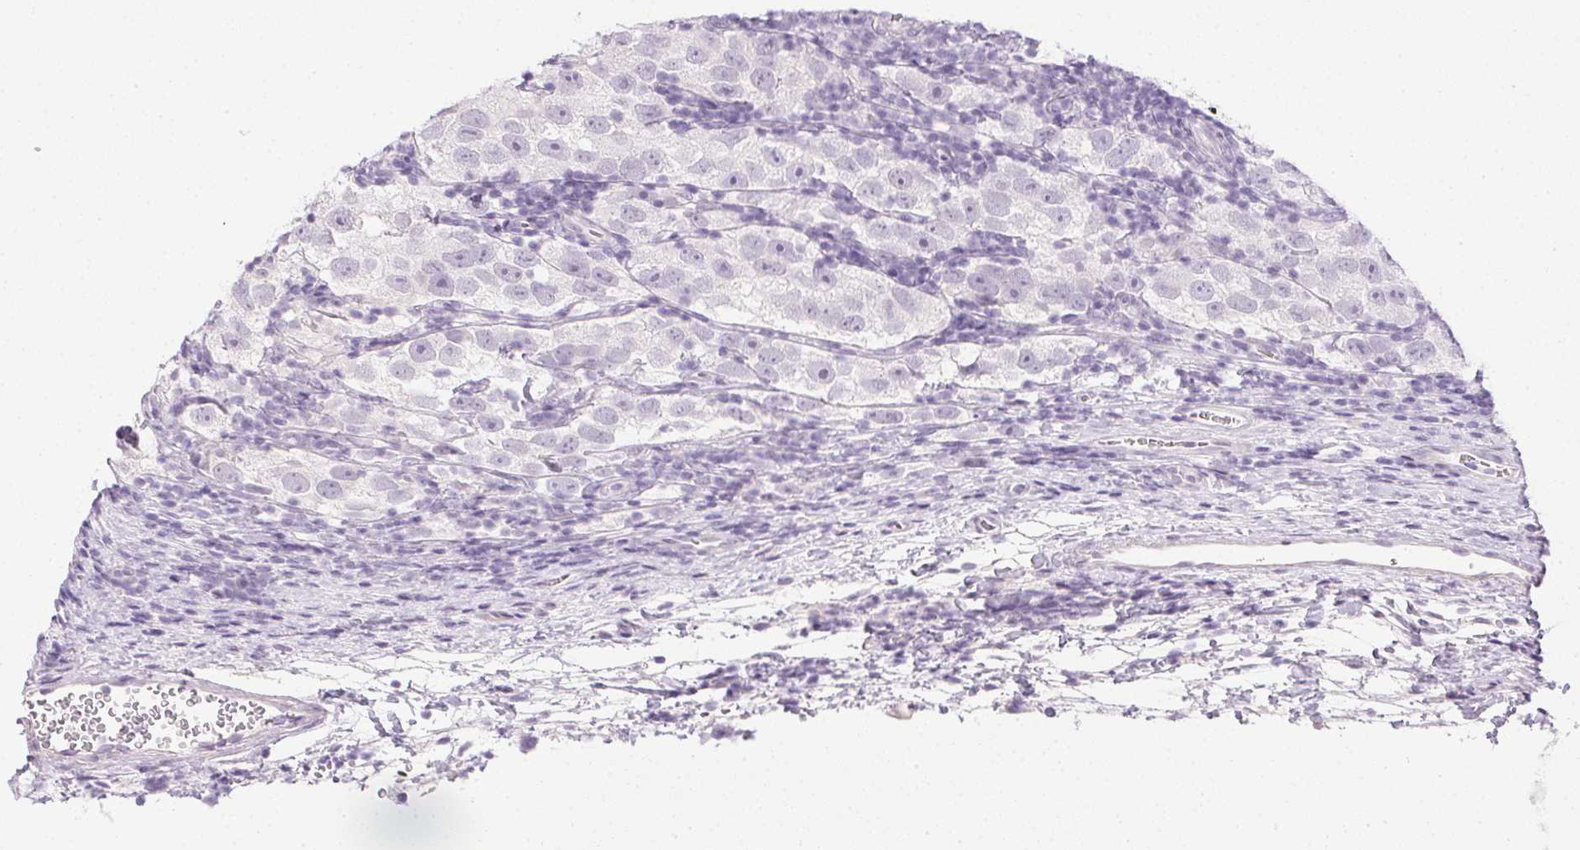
{"staining": {"intensity": "negative", "quantity": "none", "location": "none"}, "tissue": "testis cancer", "cell_type": "Tumor cells", "image_type": "cancer", "snomed": [{"axis": "morphology", "description": "Seminoma, NOS"}, {"axis": "topography", "description": "Testis"}], "caption": "A high-resolution image shows IHC staining of testis seminoma, which exhibits no significant expression in tumor cells.", "gene": "PRL", "patient": {"sex": "male", "age": 26}}